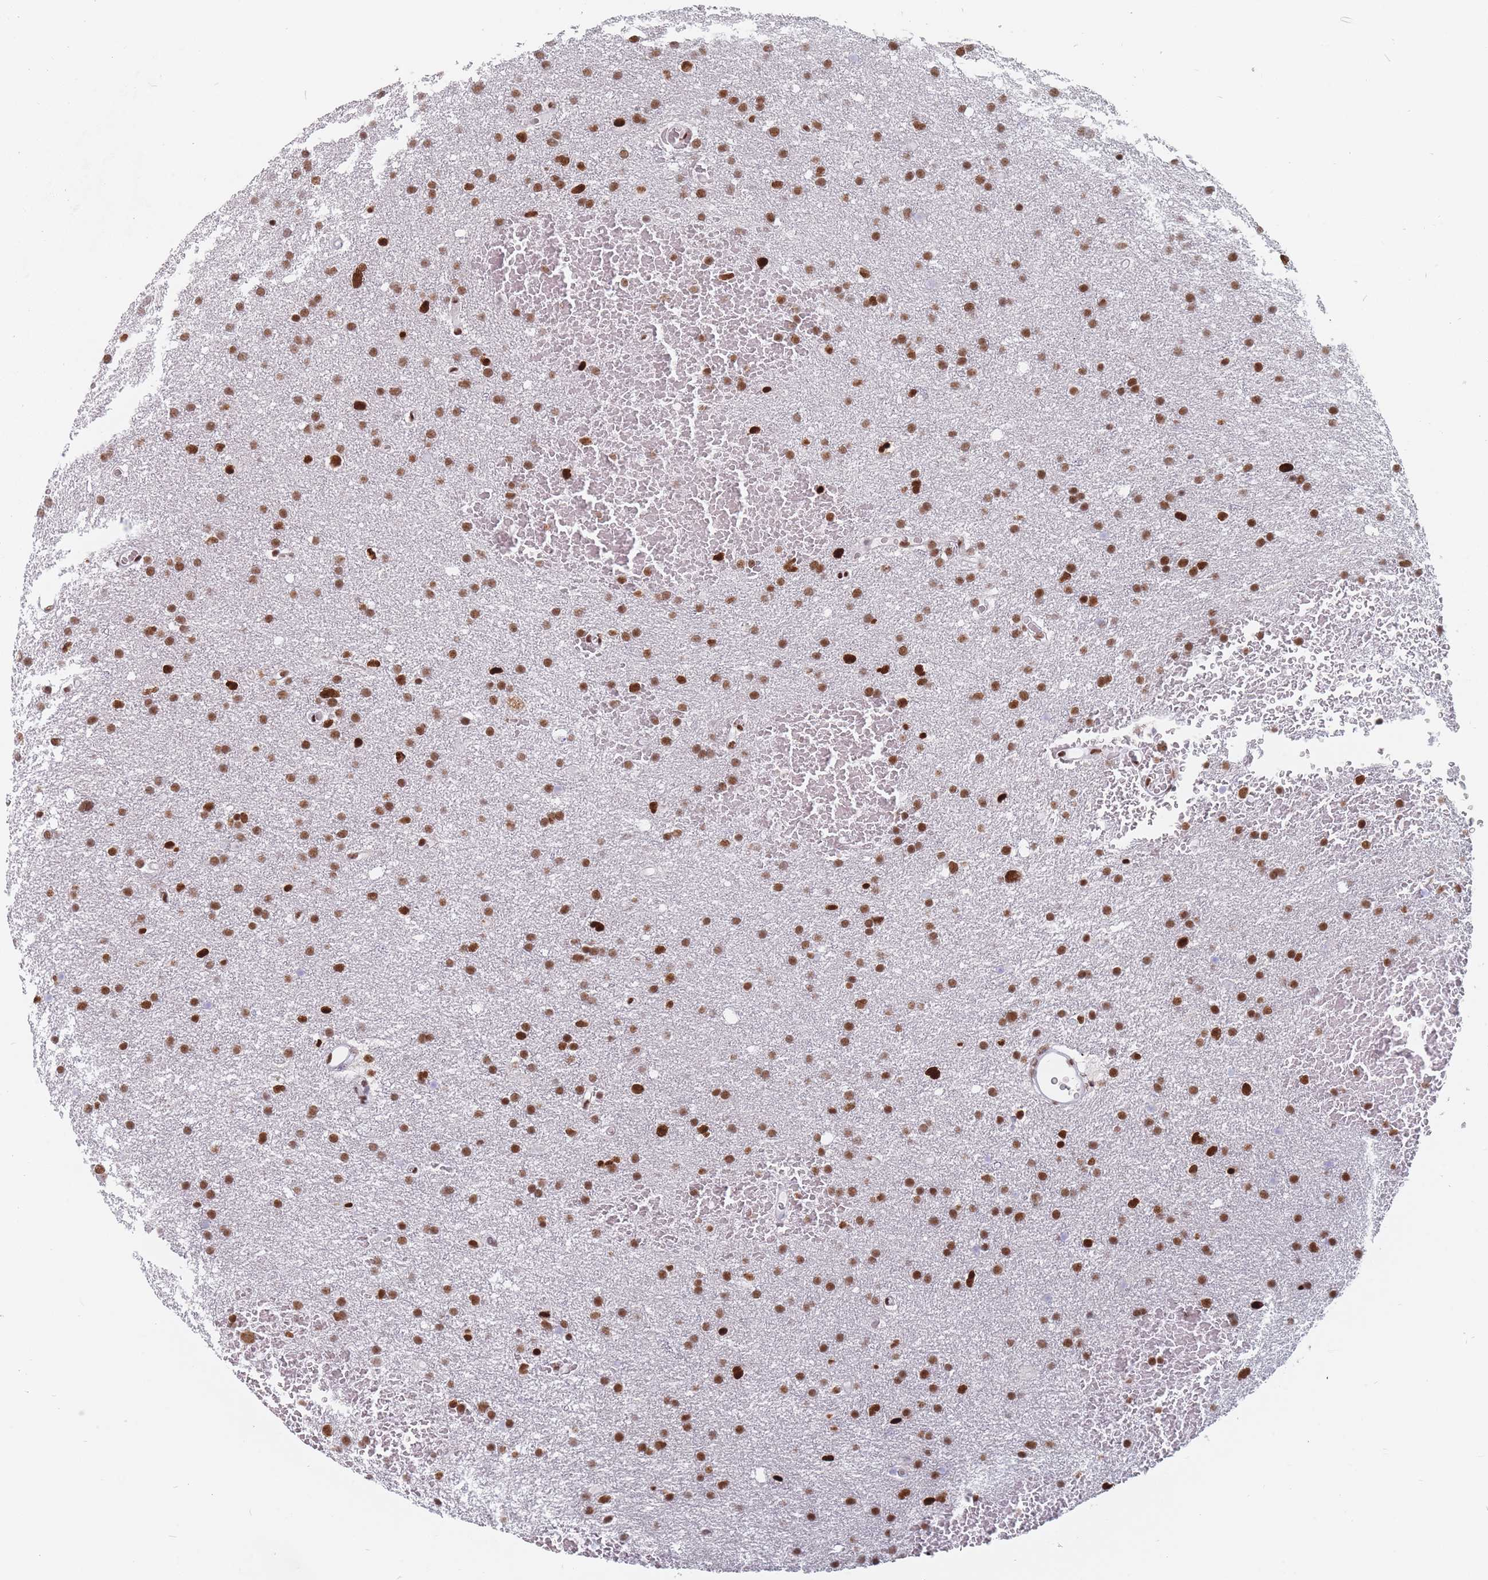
{"staining": {"intensity": "moderate", "quantity": ">75%", "location": "nuclear"}, "tissue": "glioma", "cell_type": "Tumor cells", "image_type": "cancer", "snomed": [{"axis": "morphology", "description": "Glioma, malignant, High grade"}, {"axis": "topography", "description": "Cerebral cortex"}], "caption": "About >75% of tumor cells in malignant high-grade glioma show moderate nuclear protein positivity as visualized by brown immunohistochemical staining.", "gene": "SAFB2", "patient": {"sex": "female", "age": 36}}